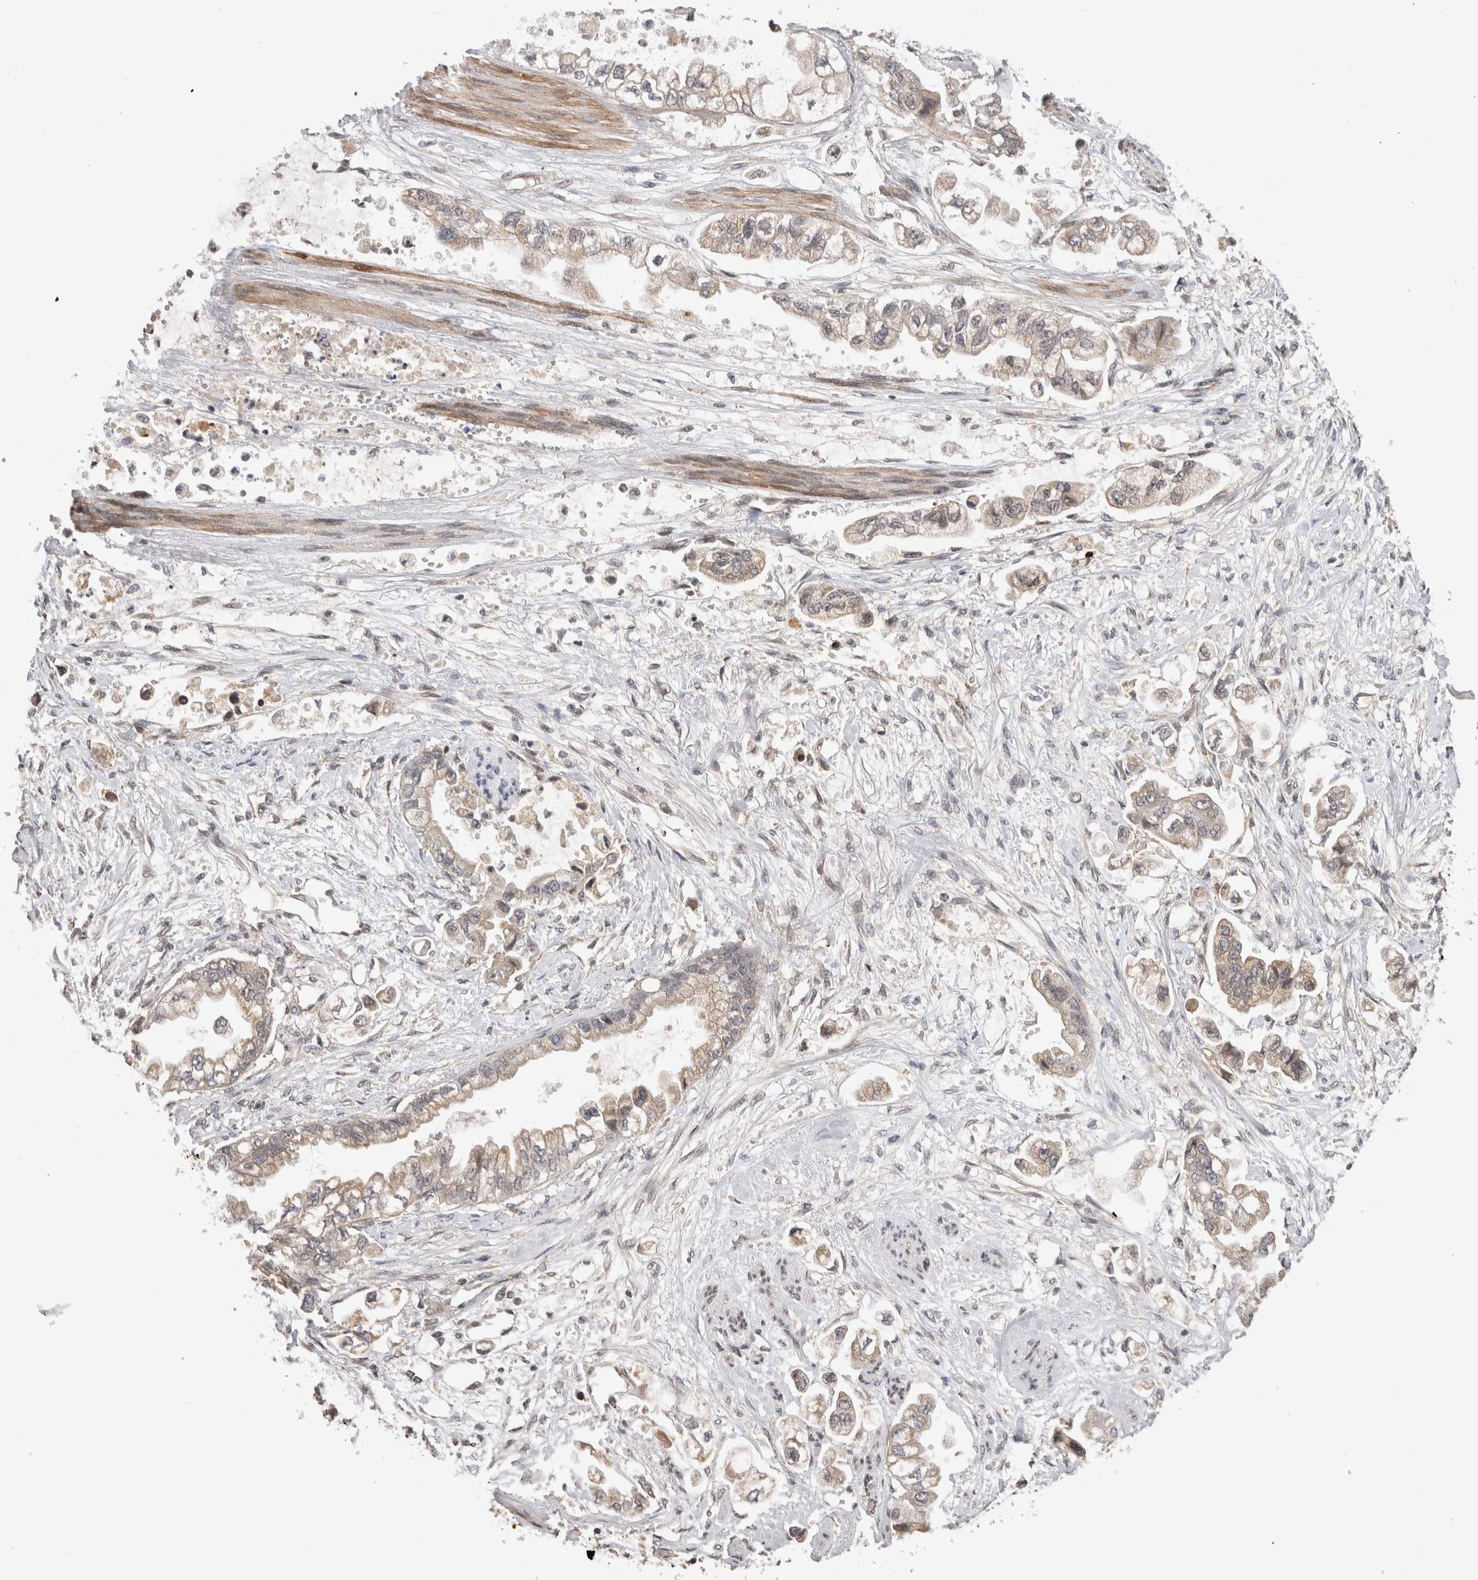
{"staining": {"intensity": "weak", "quantity": "25%-75%", "location": "cytoplasmic/membranous"}, "tissue": "stomach cancer", "cell_type": "Tumor cells", "image_type": "cancer", "snomed": [{"axis": "morphology", "description": "Adenocarcinoma, NOS"}, {"axis": "topography", "description": "Stomach"}], "caption": "An IHC micrograph of tumor tissue is shown. Protein staining in brown labels weak cytoplasmic/membranous positivity in stomach cancer (adenocarcinoma) within tumor cells. (brown staining indicates protein expression, while blue staining denotes nuclei).", "gene": "TMEM65", "patient": {"sex": "male", "age": 62}}